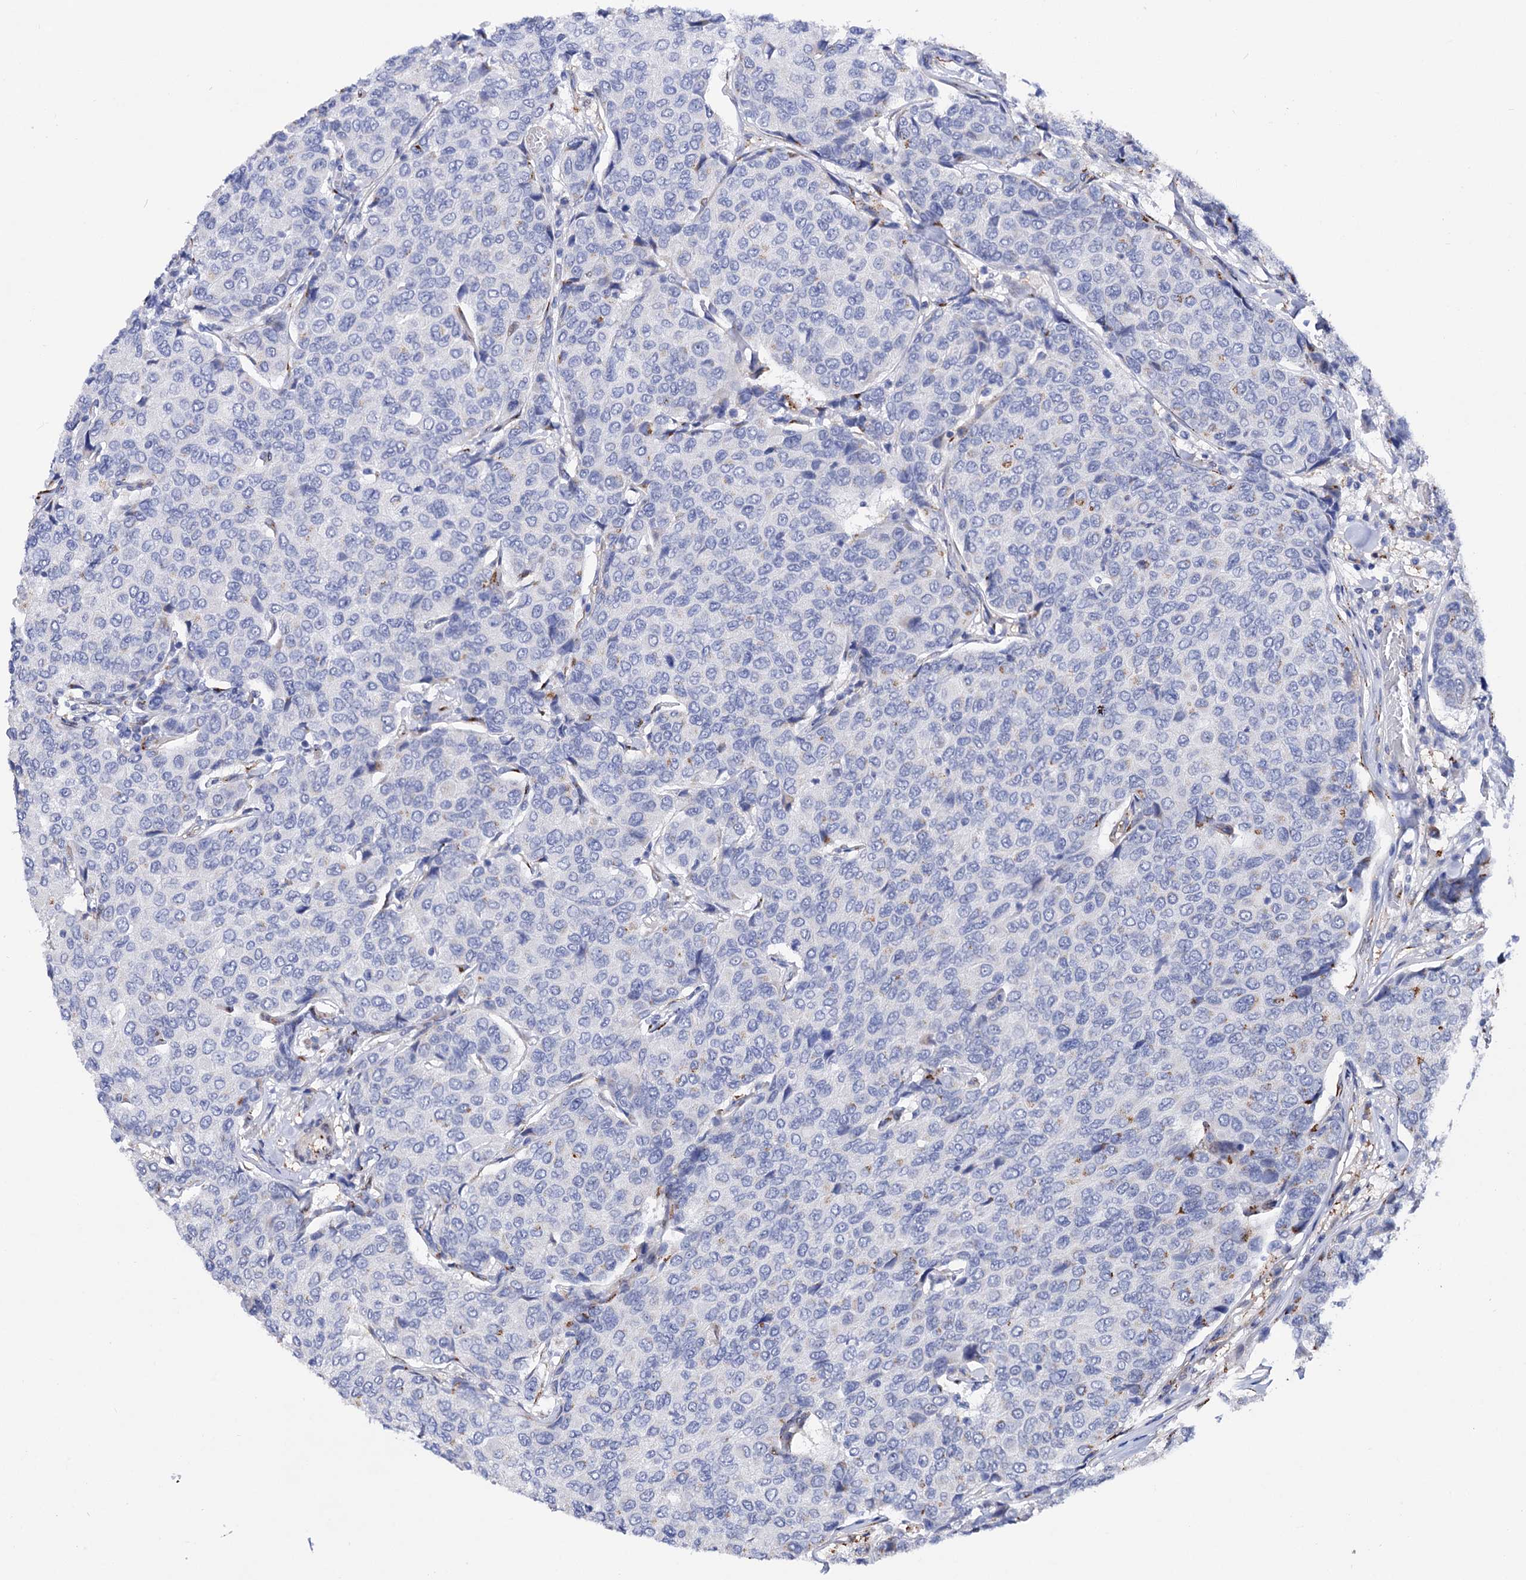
{"staining": {"intensity": "negative", "quantity": "none", "location": "none"}, "tissue": "breast cancer", "cell_type": "Tumor cells", "image_type": "cancer", "snomed": [{"axis": "morphology", "description": "Duct carcinoma"}, {"axis": "topography", "description": "Breast"}], "caption": "Breast cancer was stained to show a protein in brown. There is no significant positivity in tumor cells.", "gene": "C11orf96", "patient": {"sex": "female", "age": 55}}